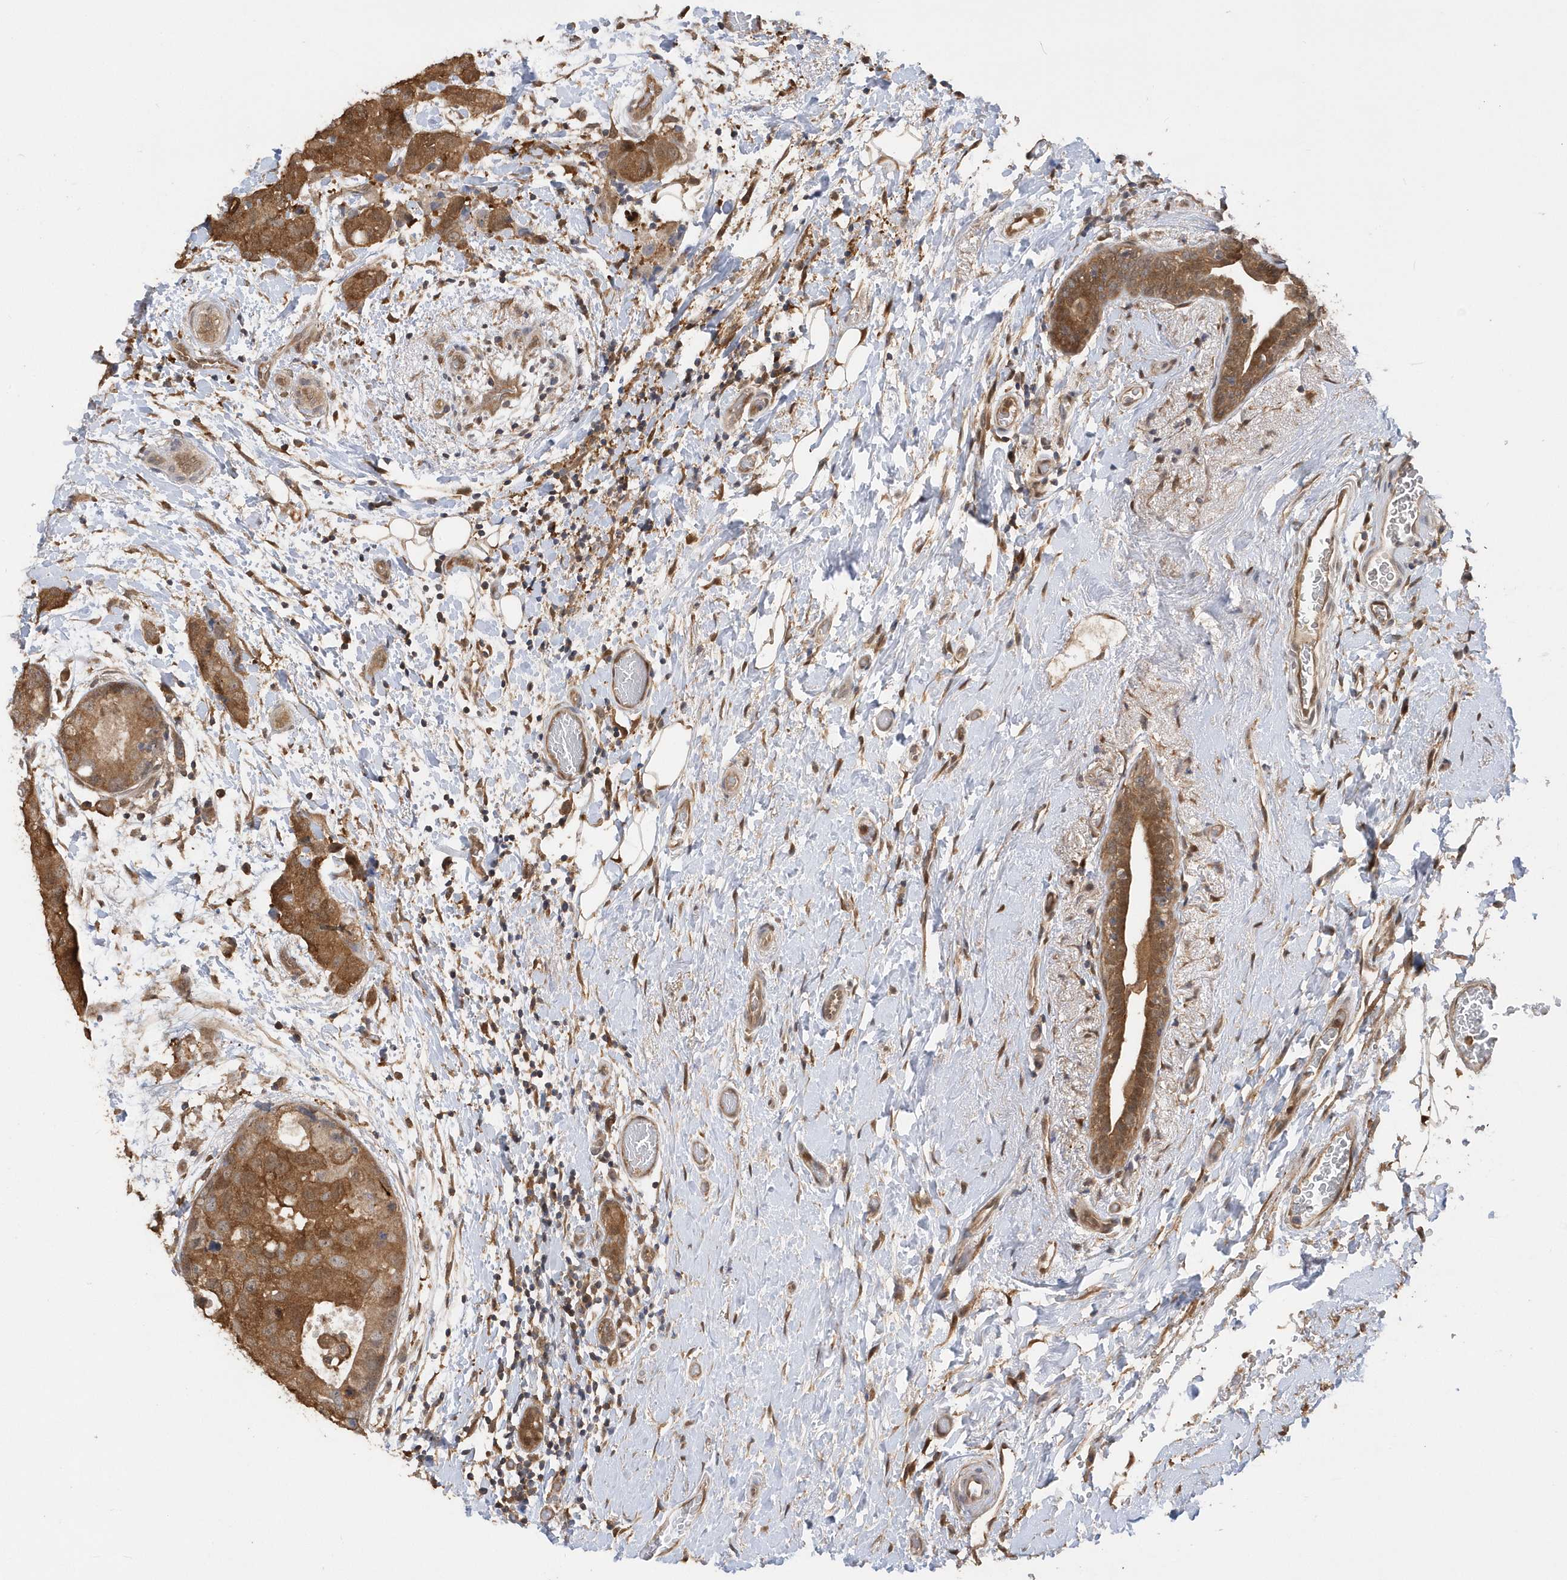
{"staining": {"intensity": "moderate", "quantity": ">75%", "location": "cytoplasmic/membranous"}, "tissue": "breast cancer", "cell_type": "Tumor cells", "image_type": "cancer", "snomed": [{"axis": "morphology", "description": "Duct carcinoma"}, {"axis": "topography", "description": "Breast"}], "caption": "Moderate cytoplasmic/membranous positivity for a protein is present in approximately >75% of tumor cells of invasive ductal carcinoma (breast) using immunohistochemistry.", "gene": "RPE", "patient": {"sex": "female", "age": 62}}